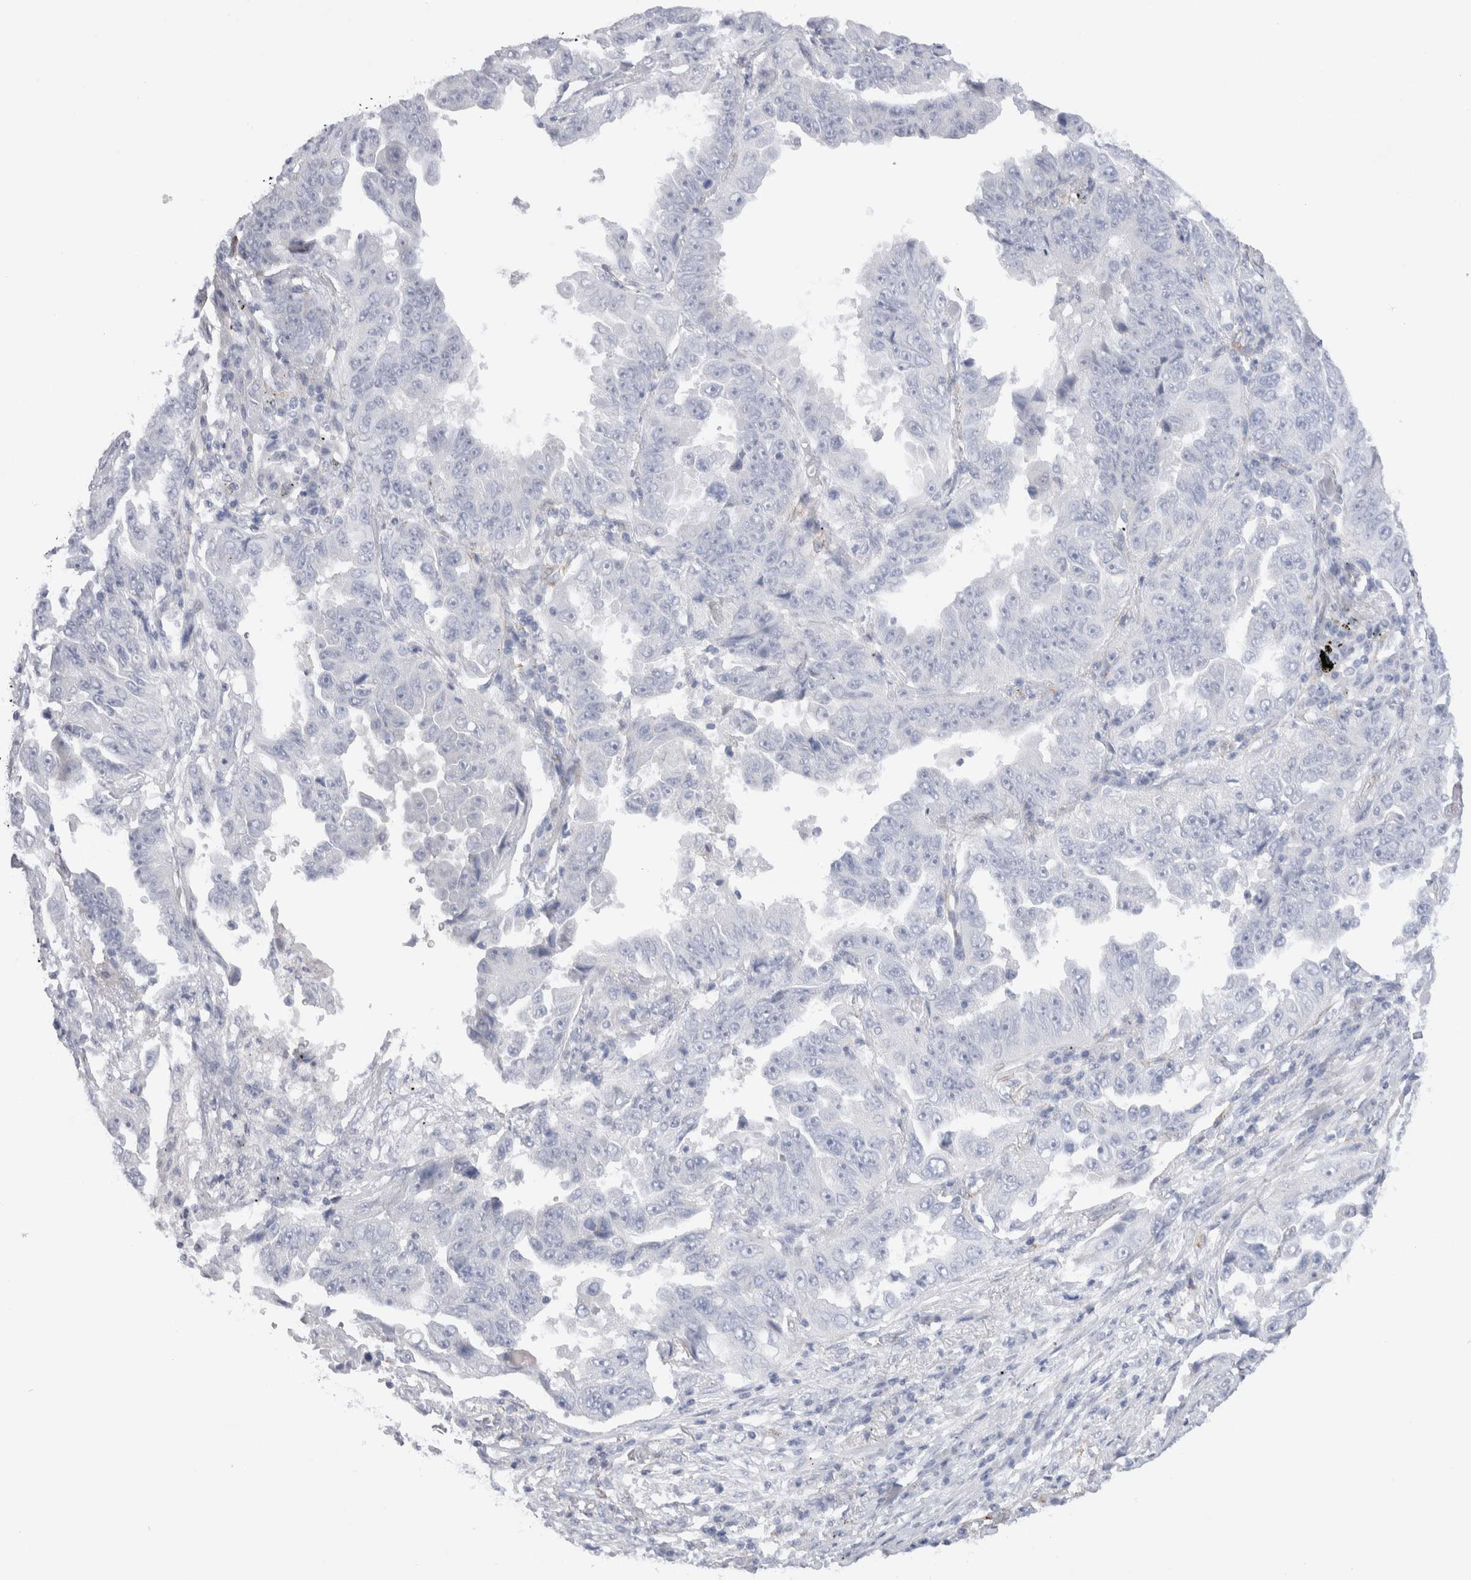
{"staining": {"intensity": "negative", "quantity": "none", "location": "none"}, "tissue": "lung cancer", "cell_type": "Tumor cells", "image_type": "cancer", "snomed": [{"axis": "morphology", "description": "Adenocarcinoma, NOS"}, {"axis": "topography", "description": "Lung"}], "caption": "Immunohistochemical staining of human lung adenocarcinoma shows no significant expression in tumor cells.", "gene": "SEPTIN4", "patient": {"sex": "female", "age": 51}}